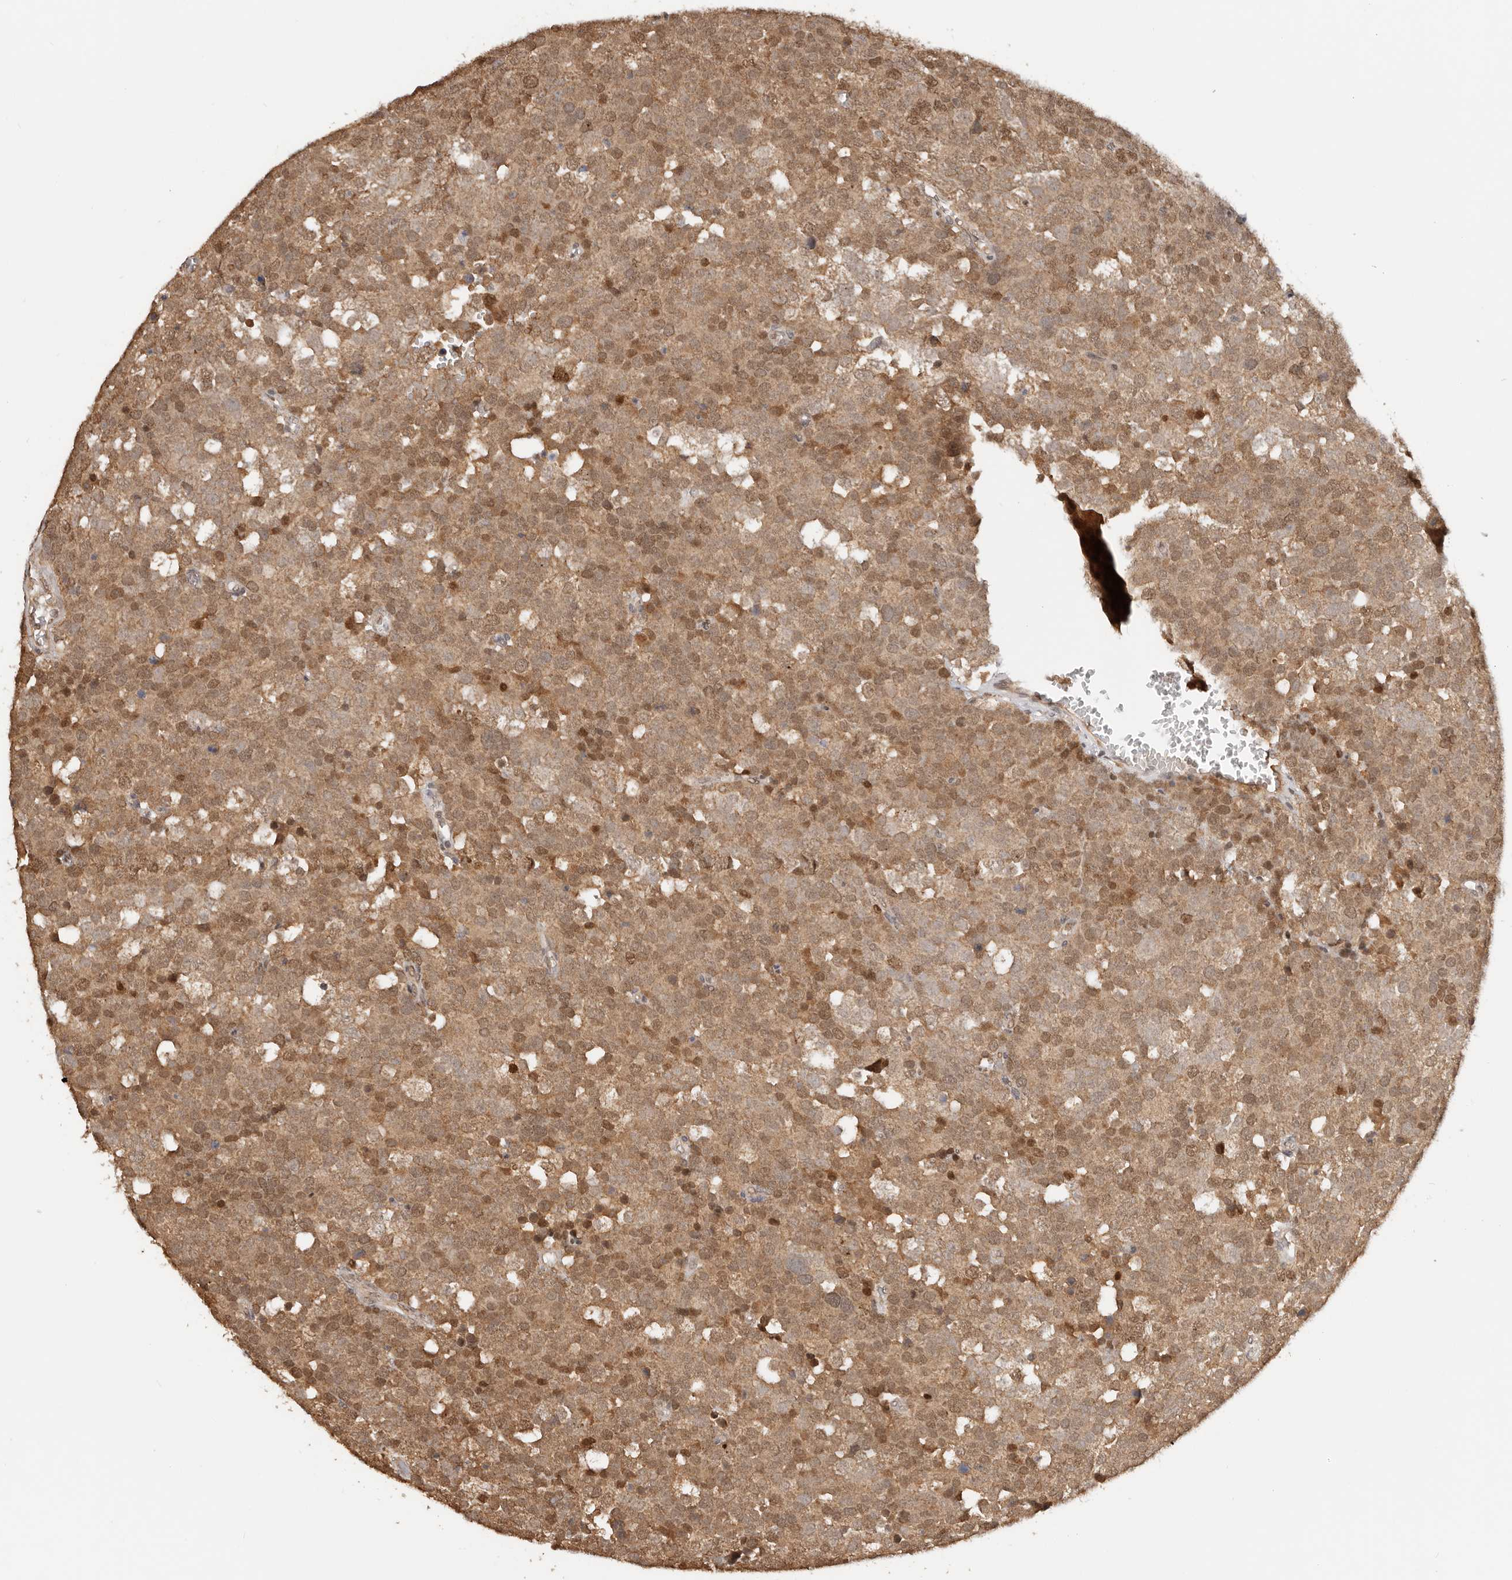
{"staining": {"intensity": "moderate", "quantity": ">75%", "location": "cytoplasmic/membranous"}, "tissue": "testis cancer", "cell_type": "Tumor cells", "image_type": "cancer", "snomed": [{"axis": "morphology", "description": "Seminoma, NOS"}, {"axis": "topography", "description": "Testis"}], "caption": "Protein staining exhibits moderate cytoplasmic/membranous expression in about >75% of tumor cells in seminoma (testis).", "gene": "SEC14L1", "patient": {"sex": "male", "age": 71}}